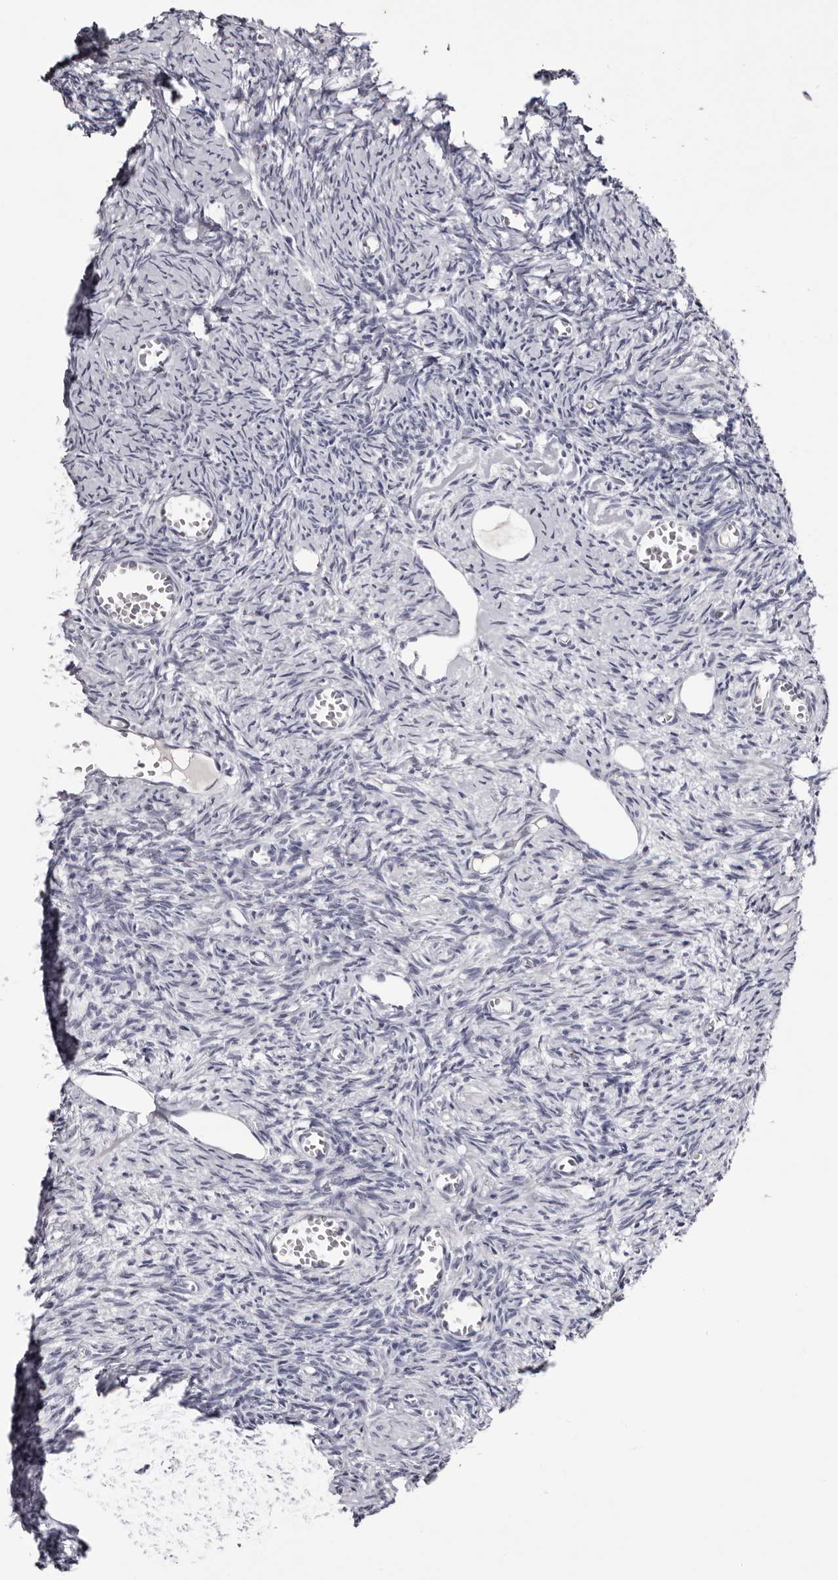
{"staining": {"intensity": "negative", "quantity": "none", "location": "none"}, "tissue": "ovary", "cell_type": "Follicle cells", "image_type": "normal", "snomed": [{"axis": "morphology", "description": "Normal tissue, NOS"}, {"axis": "topography", "description": "Ovary"}], "caption": "IHC of normal ovary reveals no positivity in follicle cells.", "gene": "CA6", "patient": {"sex": "female", "age": 27}}